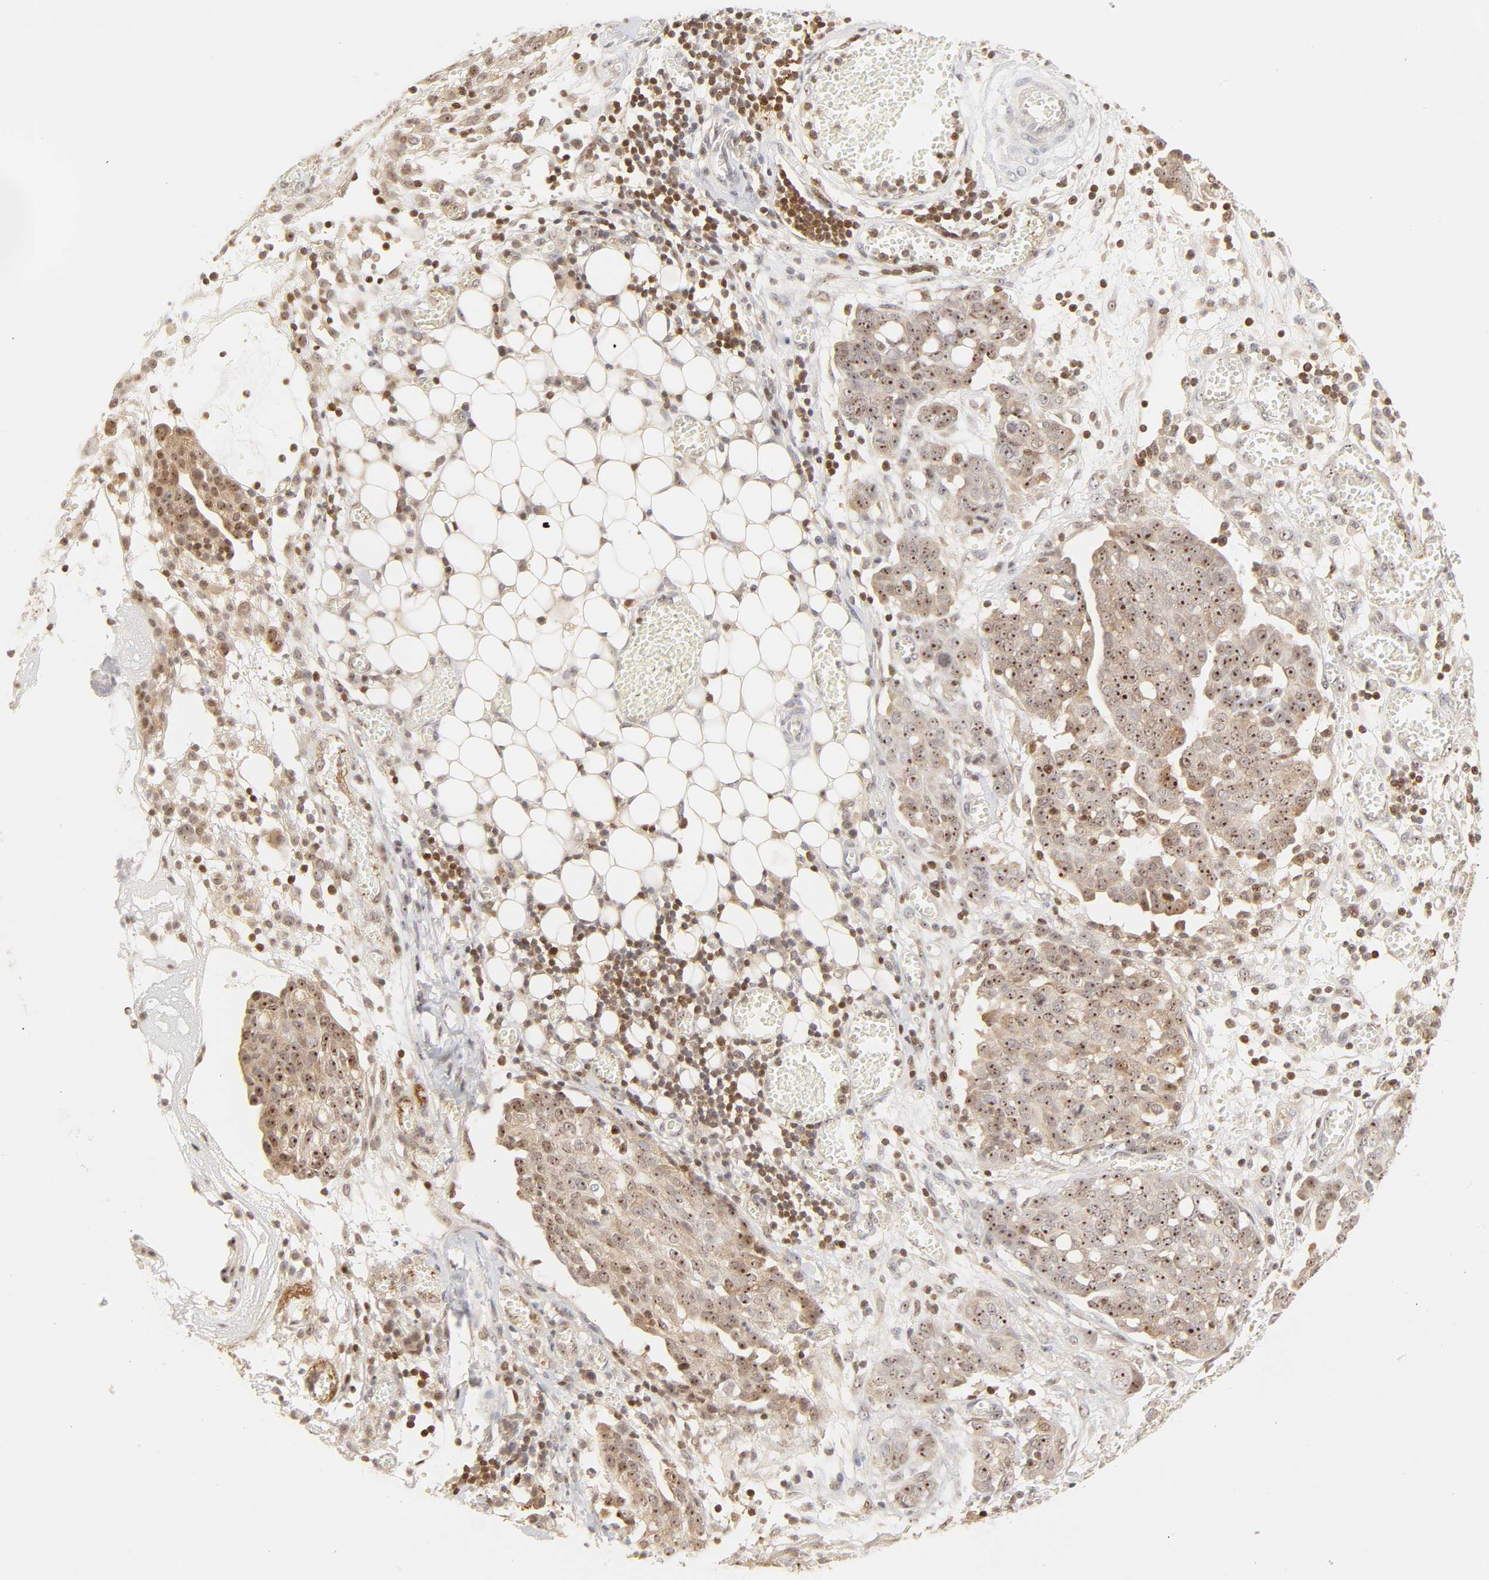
{"staining": {"intensity": "moderate", "quantity": "25%-75%", "location": "cytoplasmic/membranous,nuclear"}, "tissue": "ovarian cancer", "cell_type": "Tumor cells", "image_type": "cancer", "snomed": [{"axis": "morphology", "description": "Cystadenocarcinoma, serous, NOS"}, {"axis": "topography", "description": "Soft tissue"}, {"axis": "topography", "description": "Ovary"}], "caption": "This image demonstrates immunohistochemistry (IHC) staining of human ovarian cancer, with medium moderate cytoplasmic/membranous and nuclear expression in about 25%-75% of tumor cells.", "gene": "KIF2A", "patient": {"sex": "female", "age": 57}}